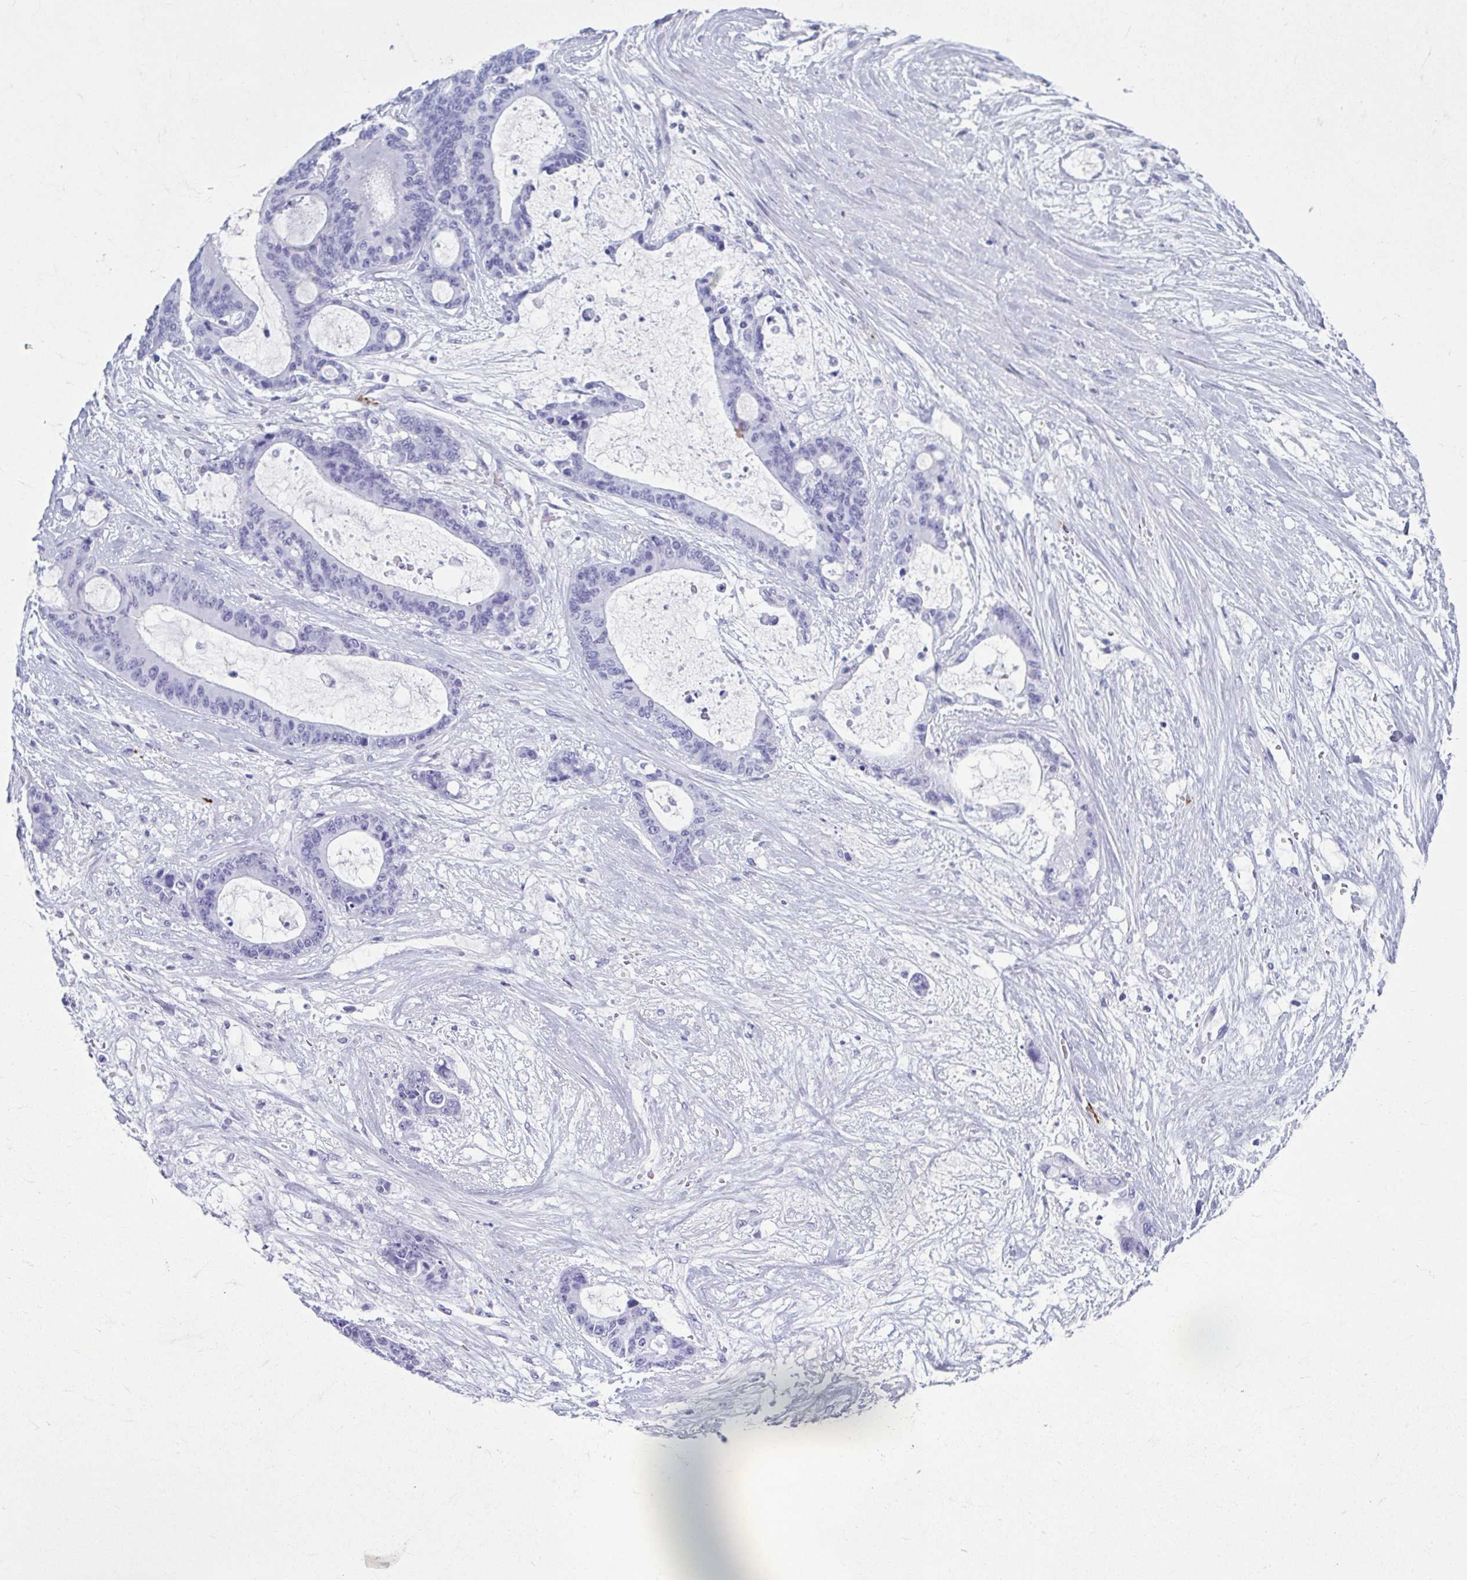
{"staining": {"intensity": "negative", "quantity": "none", "location": "none"}, "tissue": "liver cancer", "cell_type": "Tumor cells", "image_type": "cancer", "snomed": [{"axis": "morphology", "description": "Normal tissue, NOS"}, {"axis": "morphology", "description": "Cholangiocarcinoma"}, {"axis": "topography", "description": "Liver"}, {"axis": "topography", "description": "Peripheral nerve tissue"}], "caption": "The image reveals no staining of tumor cells in liver cancer.", "gene": "TCEAL3", "patient": {"sex": "female", "age": 73}}